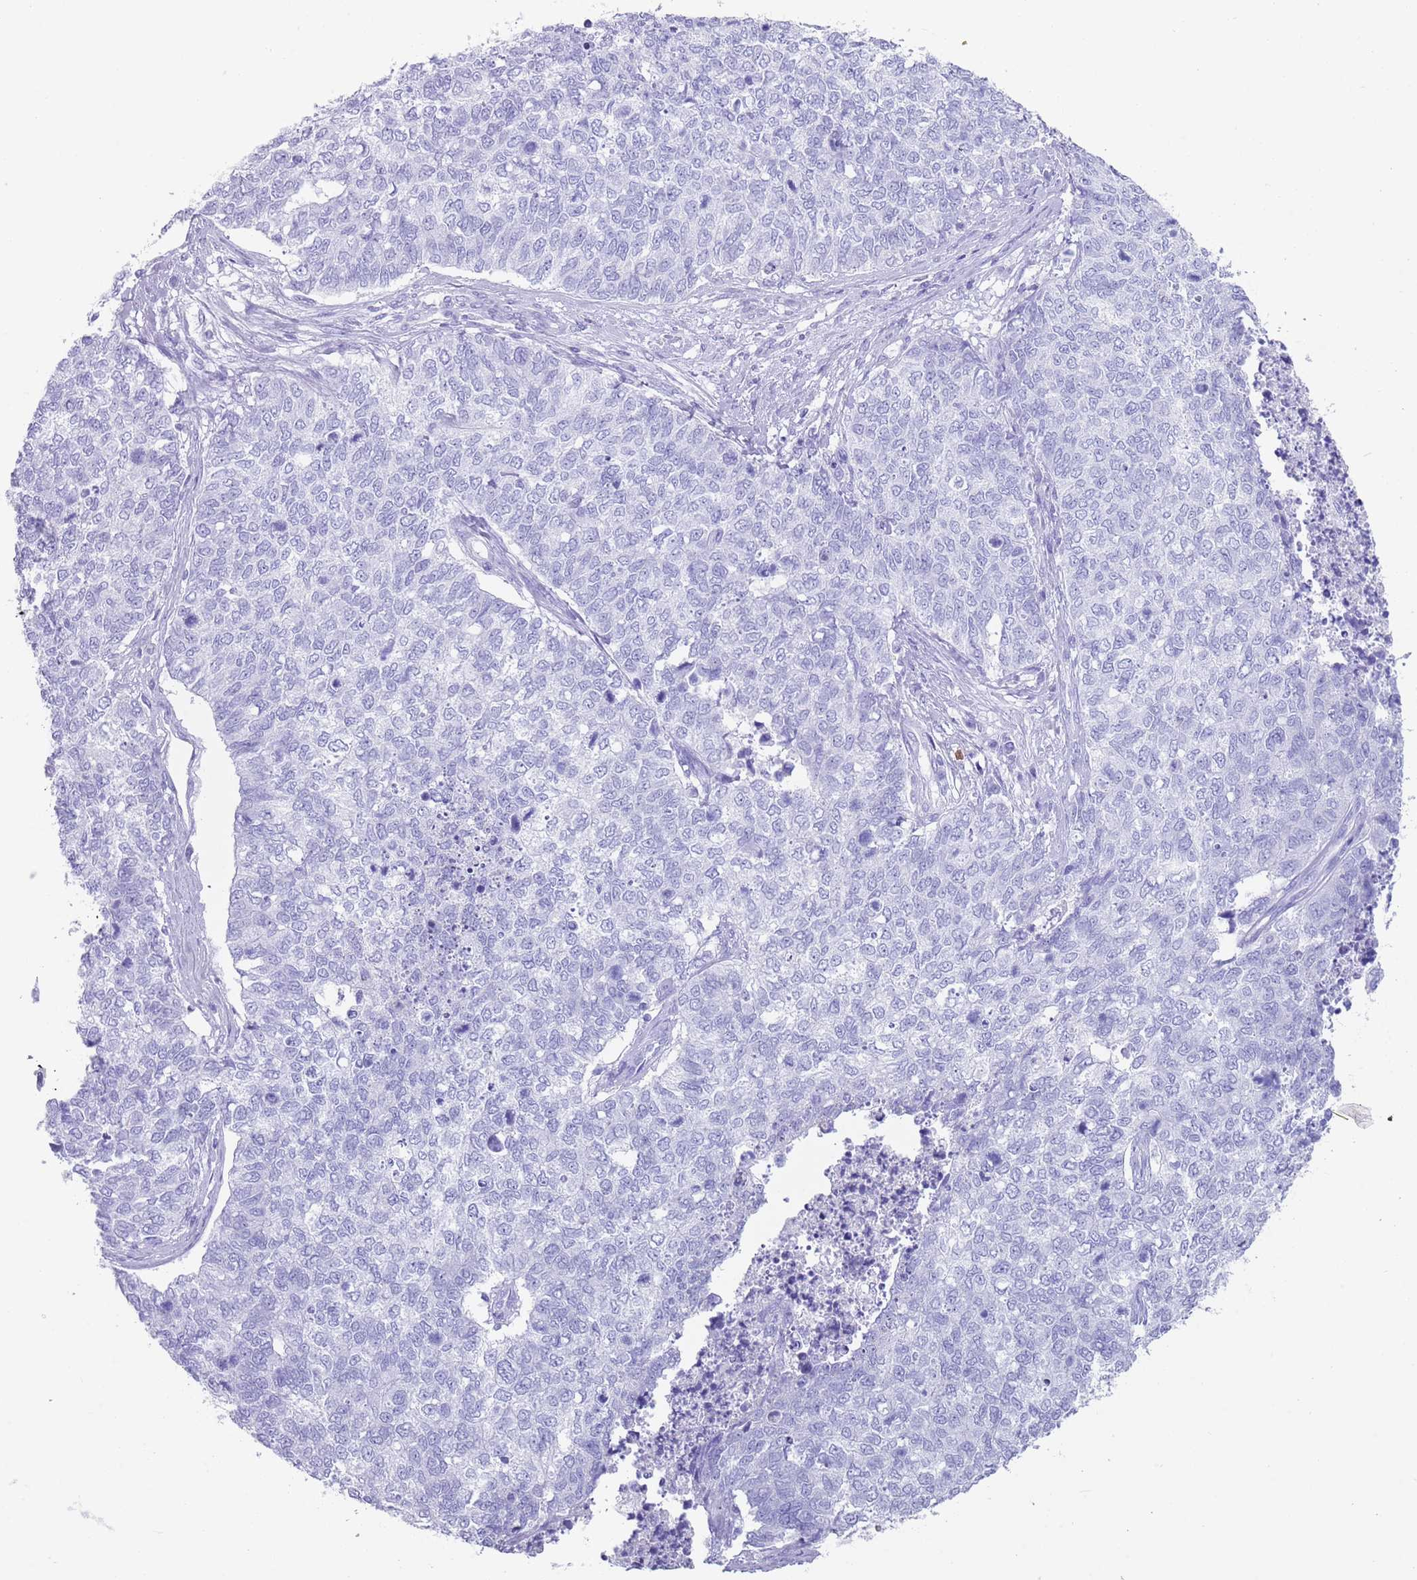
{"staining": {"intensity": "negative", "quantity": "none", "location": "none"}, "tissue": "cervical cancer", "cell_type": "Tumor cells", "image_type": "cancer", "snomed": [{"axis": "morphology", "description": "Squamous cell carcinoma, NOS"}, {"axis": "topography", "description": "Cervix"}], "caption": "The immunohistochemistry (IHC) photomicrograph has no significant positivity in tumor cells of squamous cell carcinoma (cervical) tissue. (Stains: DAB (3,3'-diaminobenzidine) IHC with hematoxylin counter stain, Microscopy: brightfield microscopy at high magnification).", "gene": "MYADML2", "patient": {"sex": "female", "age": 63}}